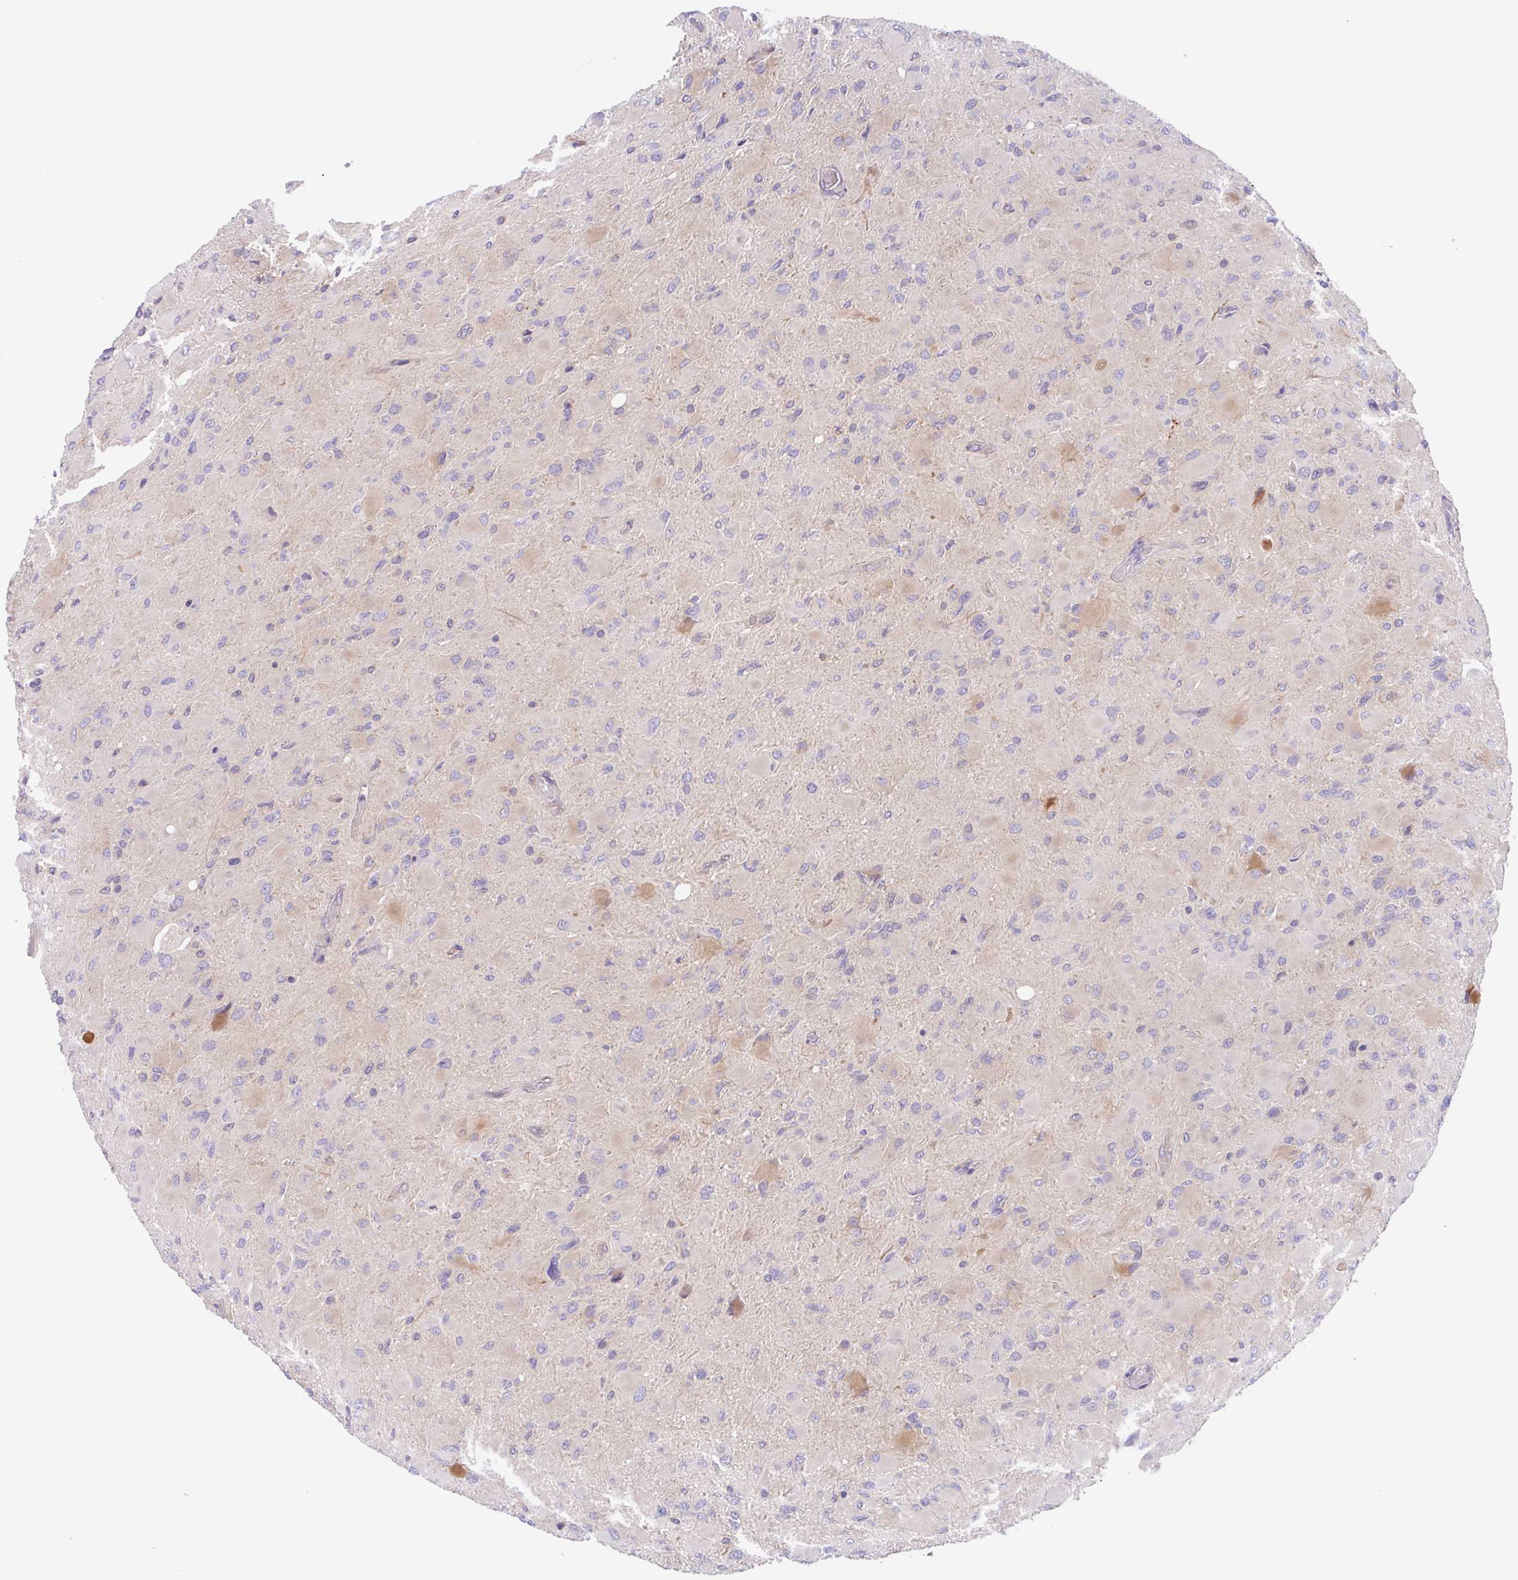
{"staining": {"intensity": "negative", "quantity": "none", "location": "none"}, "tissue": "glioma", "cell_type": "Tumor cells", "image_type": "cancer", "snomed": [{"axis": "morphology", "description": "Glioma, malignant, High grade"}, {"axis": "topography", "description": "Cerebral cortex"}], "caption": "A micrograph of human malignant glioma (high-grade) is negative for staining in tumor cells.", "gene": "TMEM86A", "patient": {"sex": "female", "age": 36}}